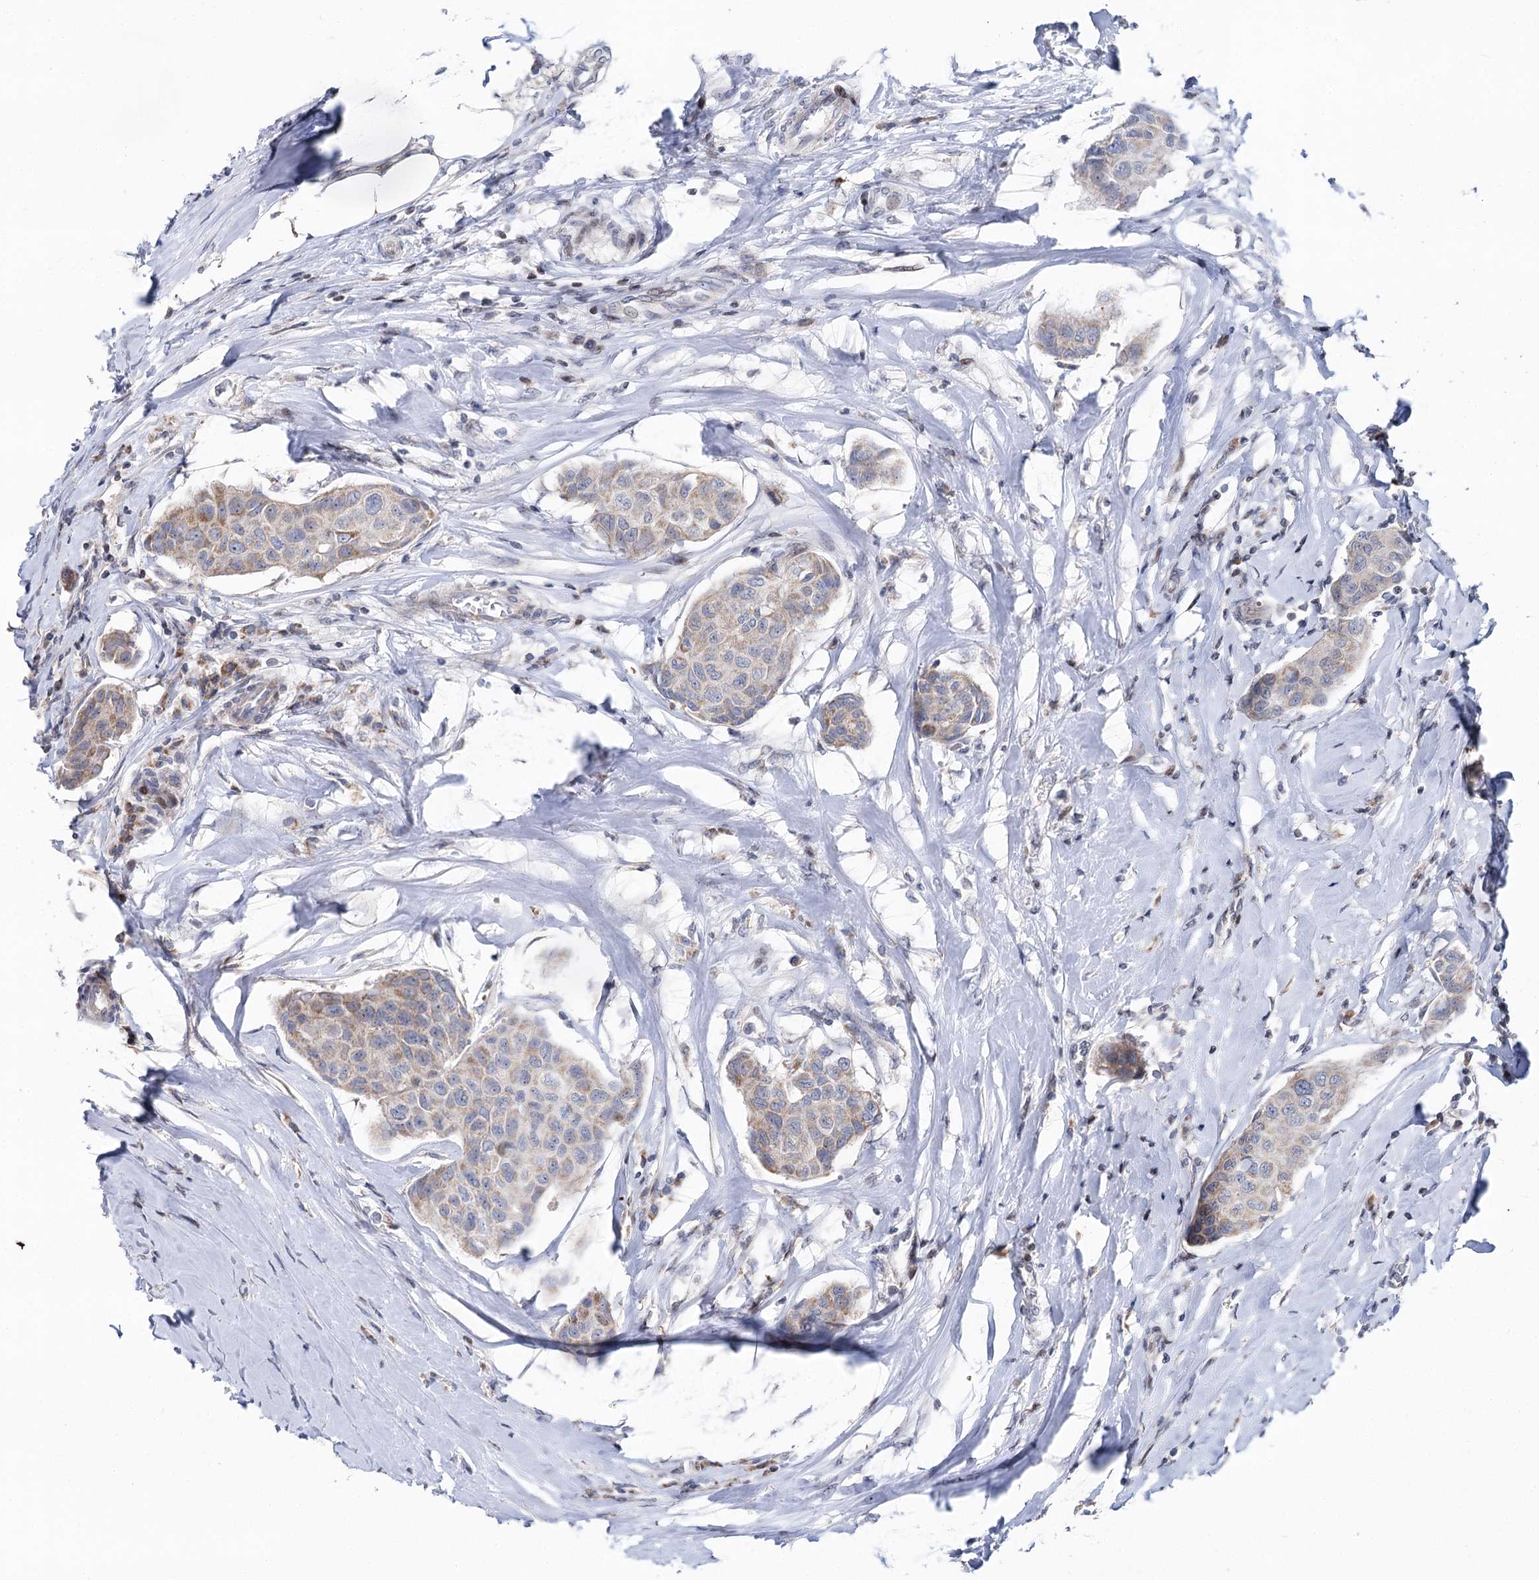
{"staining": {"intensity": "weak", "quantity": ">75%", "location": "cytoplasmic/membranous"}, "tissue": "breast cancer", "cell_type": "Tumor cells", "image_type": "cancer", "snomed": [{"axis": "morphology", "description": "Duct carcinoma"}, {"axis": "topography", "description": "Breast"}], "caption": "Protein expression analysis of infiltrating ductal carcinoma (breast) shows weak cytoplasmic/membranous positivity in about >75% of tumor cells.", "gene": "PTGR1", "patient": {"sex": "female", "age": 80}}